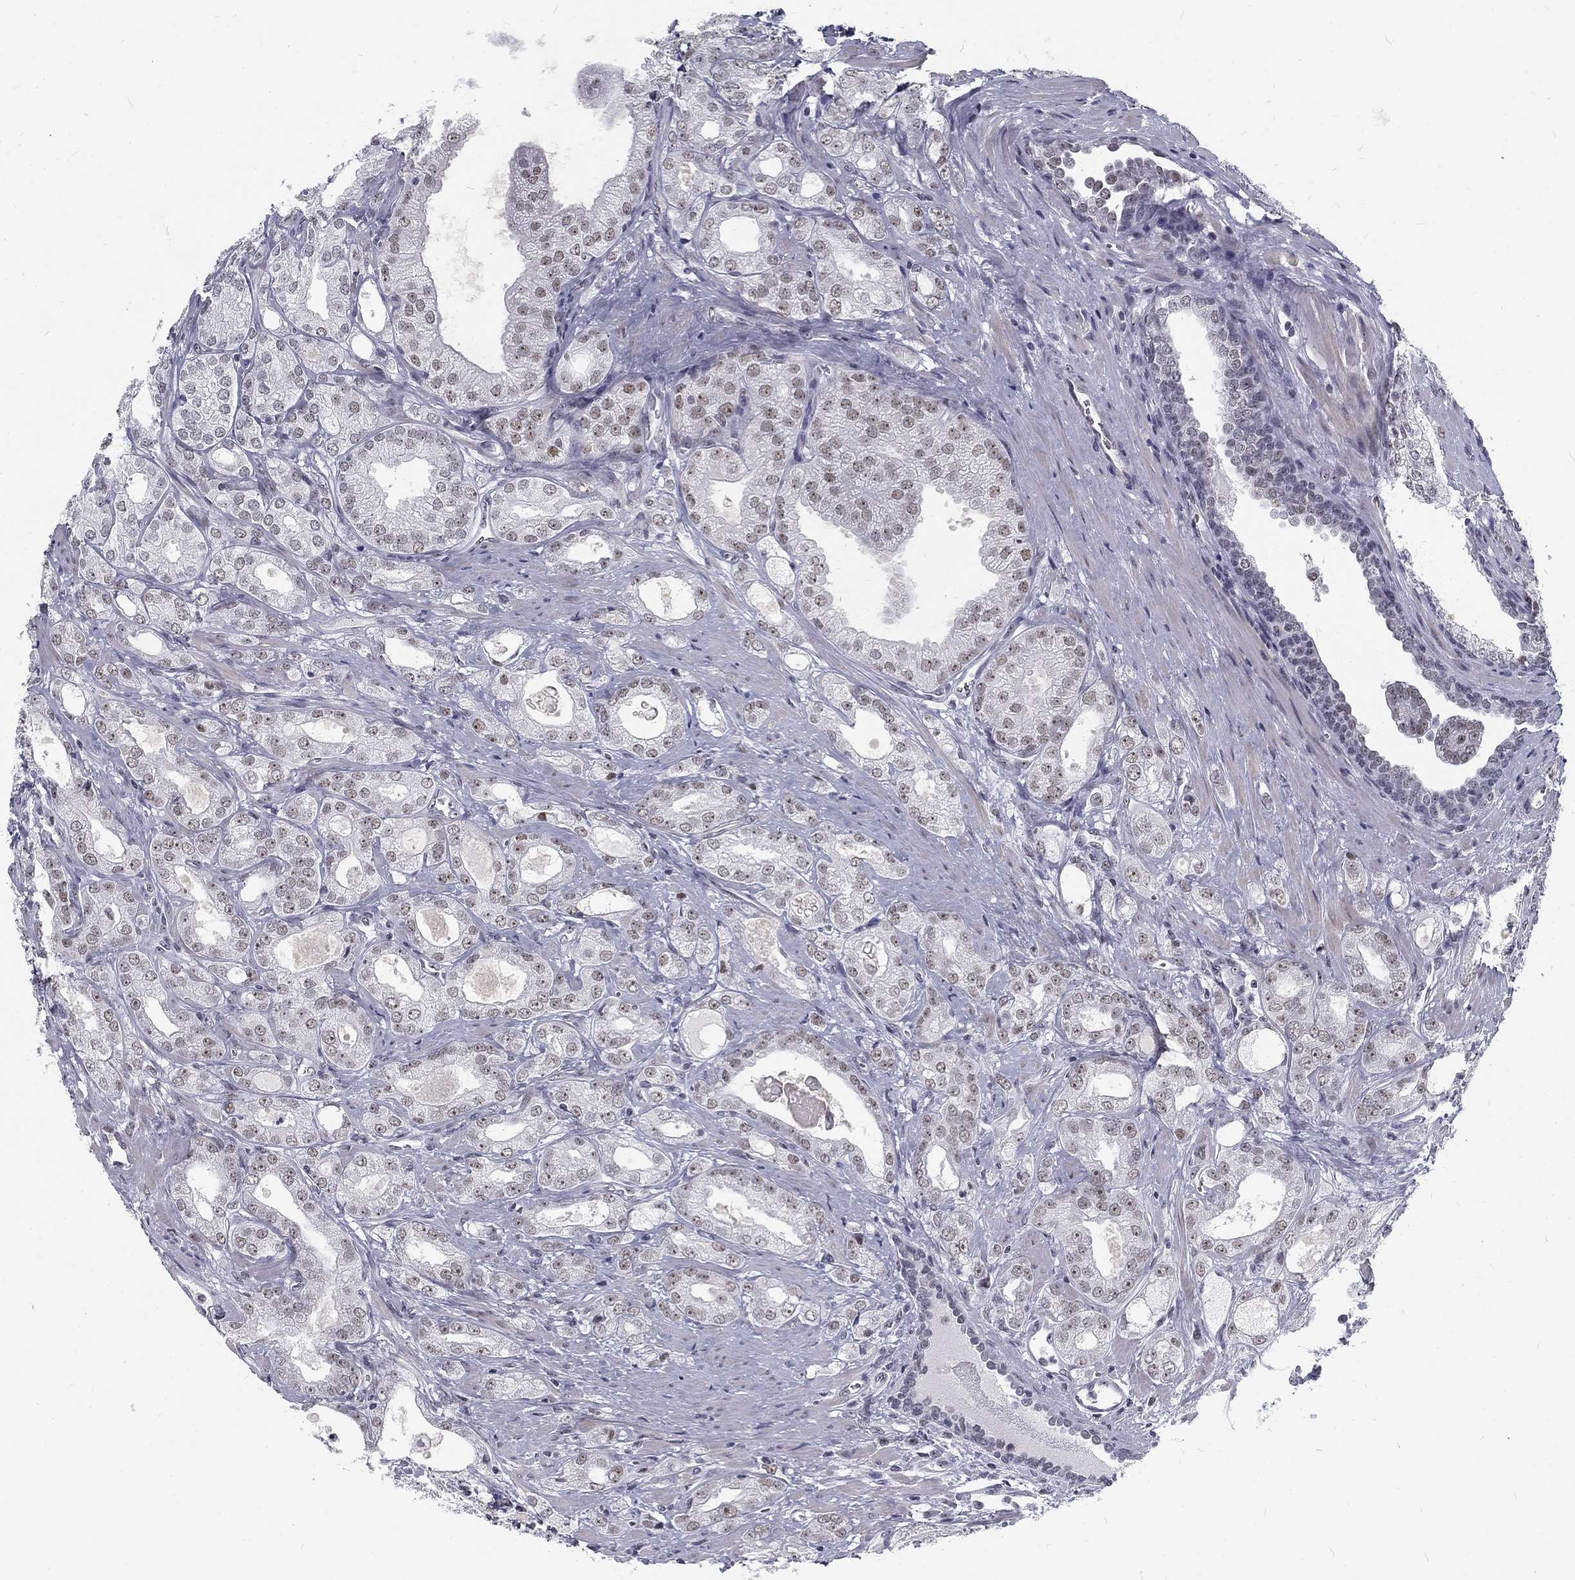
{"staining": {"intensity": "weak", "quantity": "<25%", "location": "nuclear"}, "tissue": "prostate cancer", "cell_type": "Tumor cells", "image_type": "cancer", "snomed": [{"axis": "morphology", "description": "Adenocarcinoma, NOS"}, {"axis": "morphology", "description": "Adenocarcinoma, High grade"}, {"axis": "topography", "description": "Prostate"}], "caption": "Tumor cells show no significant protein expression in prostate adenocarcinoma (high-grade). (Stains: DAB (3,3'-diaminobenzidine) immunohistochemistry with hematoxylin counter stain, Microscopy: brightfield microscopy at high magnification).", "gene": "SNORC", "patient": {"sex": "male", "age": 70}}